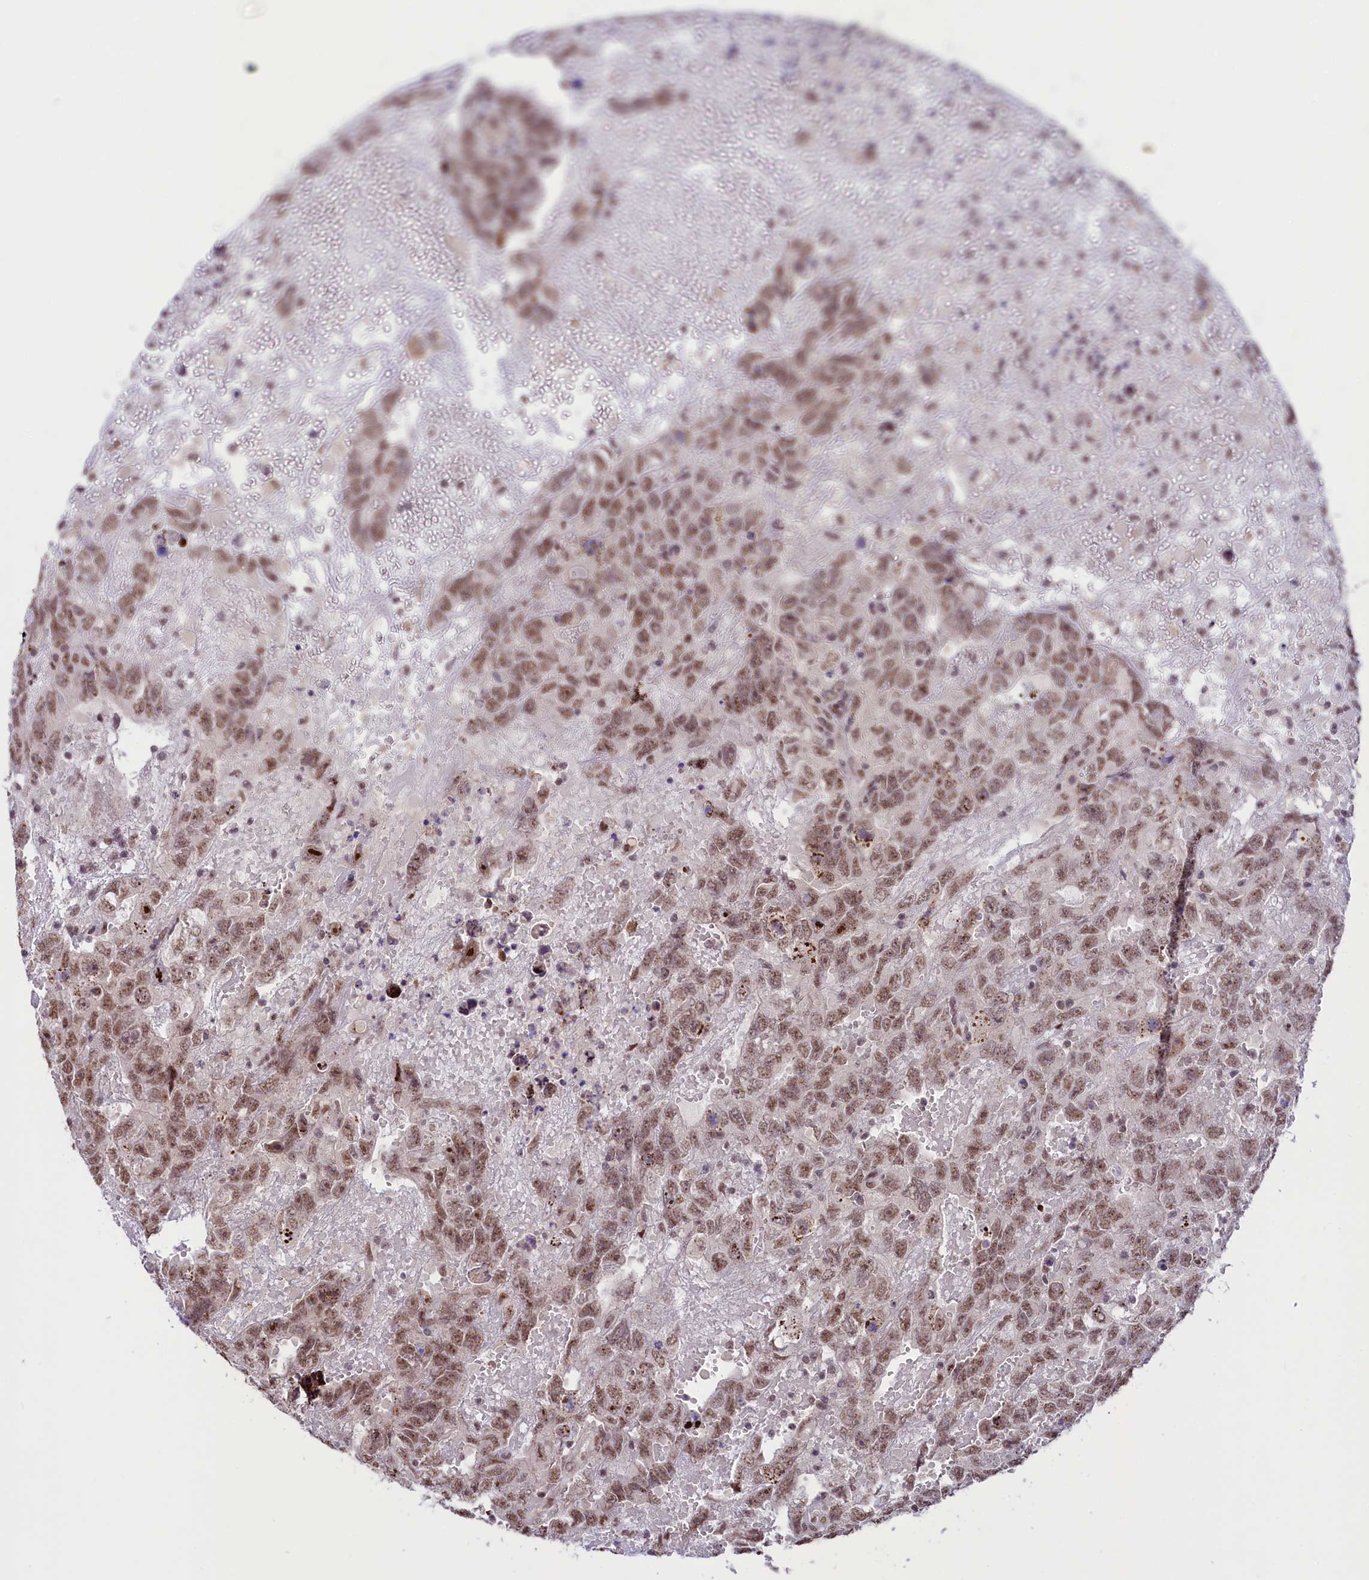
{"staining": {"intensity": "moderate", "quantity": ">75%", "location": "nuclear"}, "tissue": "testis cancer", "cell_type": "Tumor cells", "image_type": "cancer", "snomed": [{"axis": "morphology", "description": "Carcinoma, Embryonal, NOS"}, {"axis": "topography", "description": "Testis"}], "caption": "Immunohistochemistry staining of embryonal carcinoma (testis), which reveals medium levels of moderate nuclear positivity in about >75% of tumor cells indicating moderate nuclear protein expression. The staining was performed using DAB (brown) for protein detection and nuclei were counterstained in hematoxylin (blue).", "gene": "ANKS3", "patient": {"sex": "male", "age": 45}}